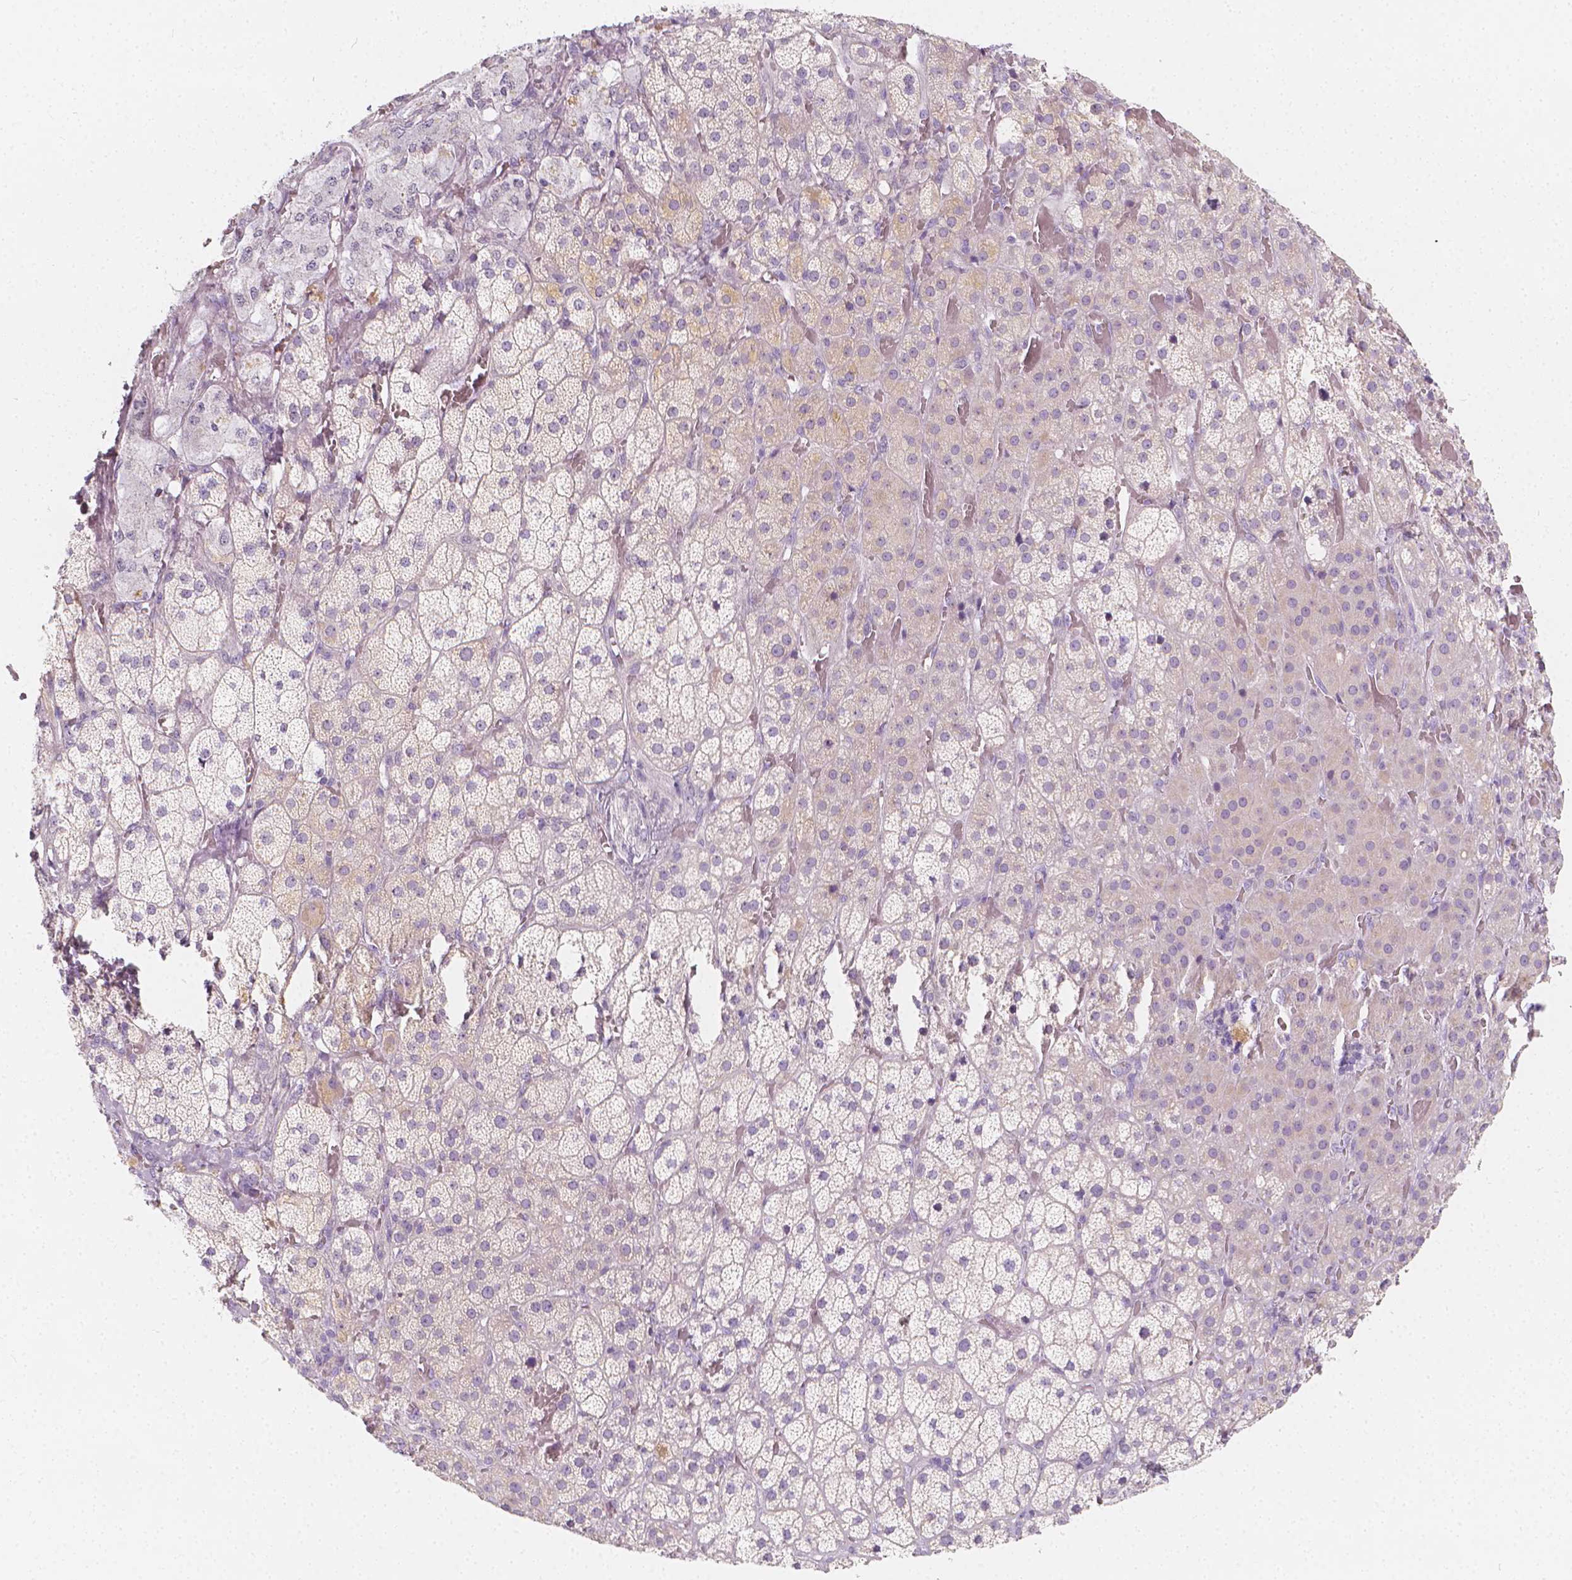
{"staining": {"intensity": "negative", "quantity": "none", "location": "none"}, "tissue": "adrenal gland", "cell_type": "Glandular cells", "image_type": "normal", "snomed": [{"axis": "morphology", "description": "Normal tissue, NOS"}, {"axis": "topography", "description": "Adrenal gland"}], "caption": "IHC histopathology image of normal human adrenal gland stained for a protein (brown), which displays no expression in glandular cells.", "gene": "RBFOX1", "patient": {"sex": "male", "age": 57}}